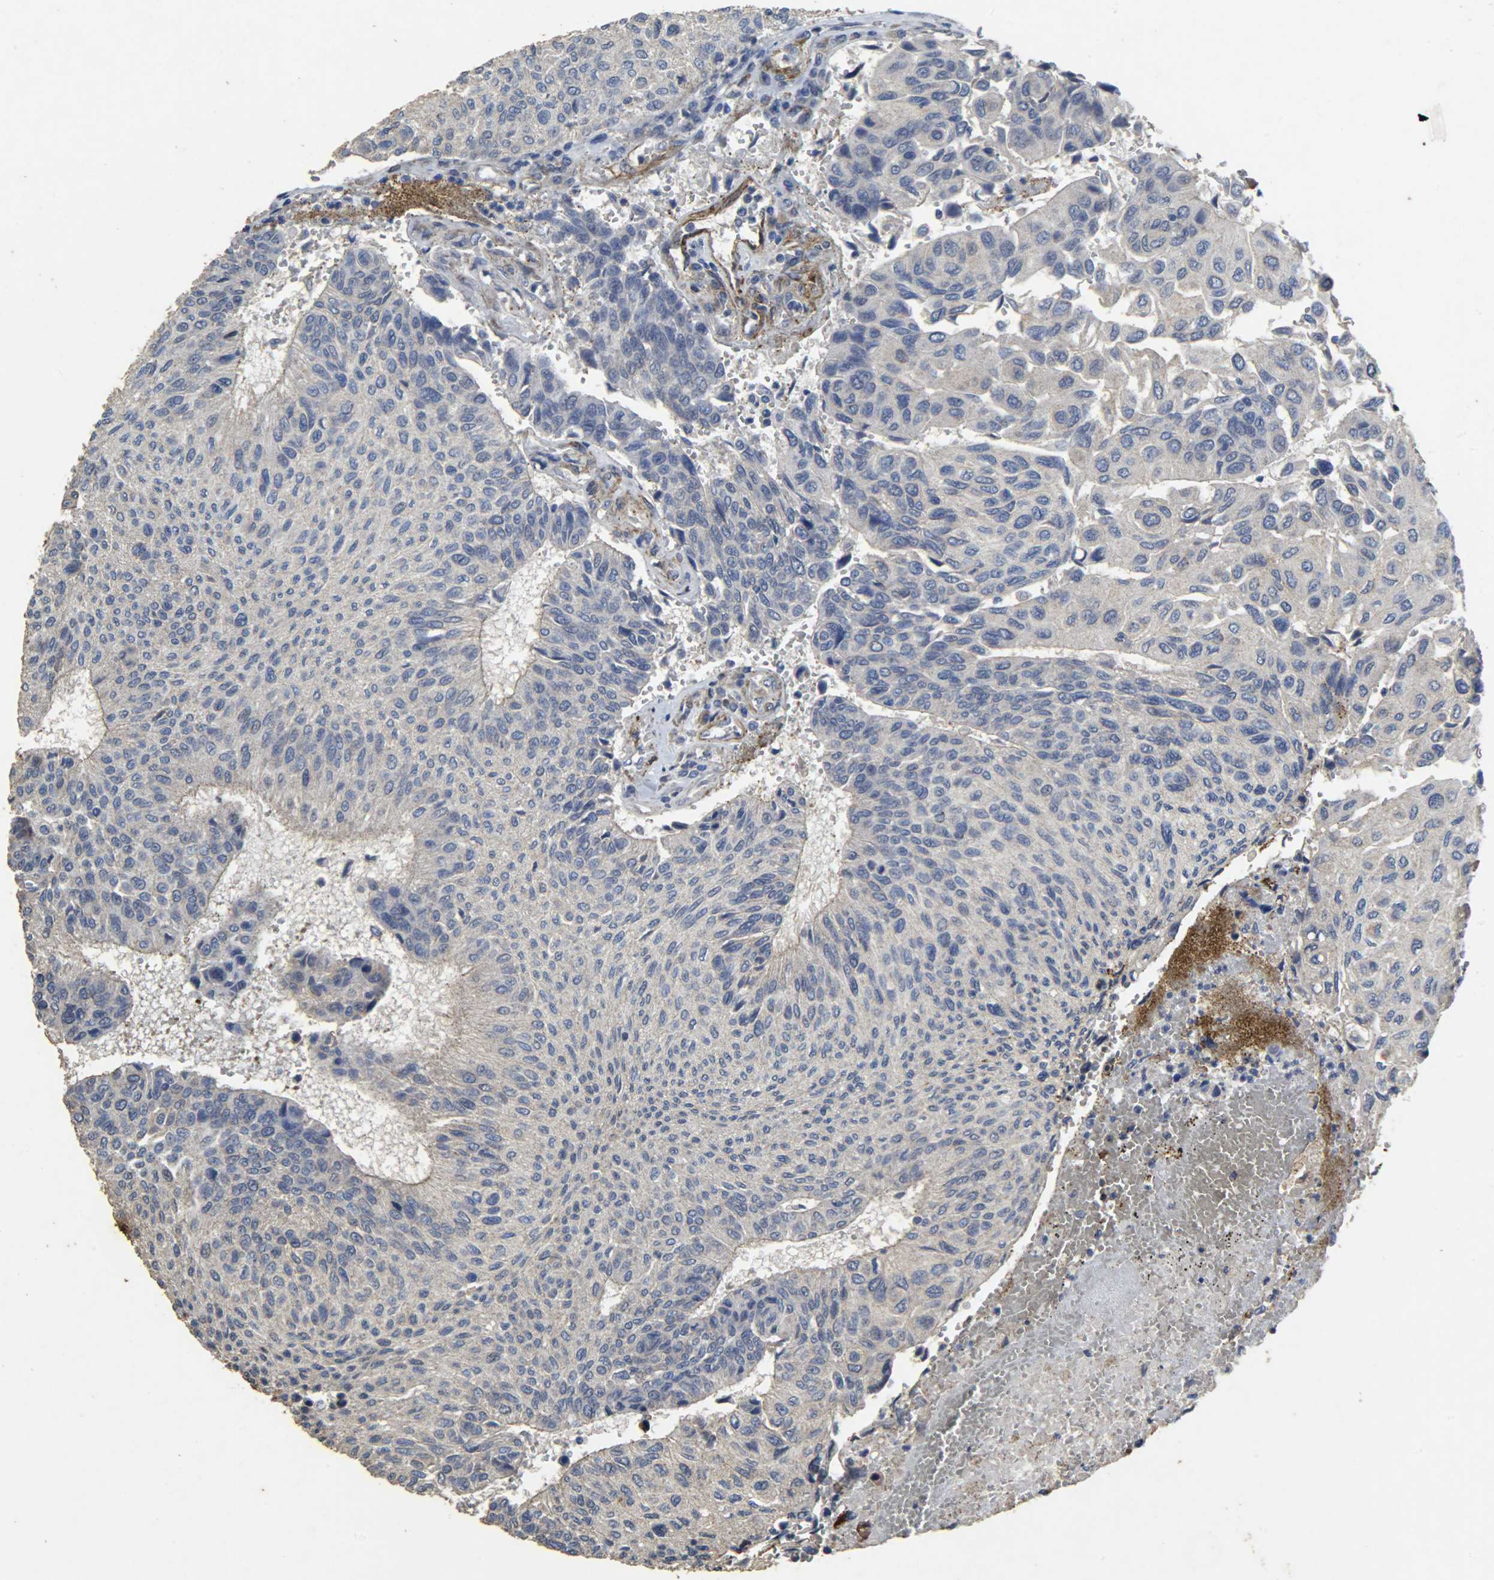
{"staining": {"intensity": "negative", "quantity": "none", "location": "none"}, "tissue": "urothelial cancer", "cell_type": "Tumor cells", "image_type": "cancer", "snomed": [{"axis": "morphology", "description": "Urothelial carcinoma, High grade"}, {"axis": "topography", "description": "Urinary bladder"}], "caption": "The histopathology image reveals no staining of tumor cells in urothelial cancer.", "gene": "TPM4", "patient": {"sex": "male", "age": 66}}